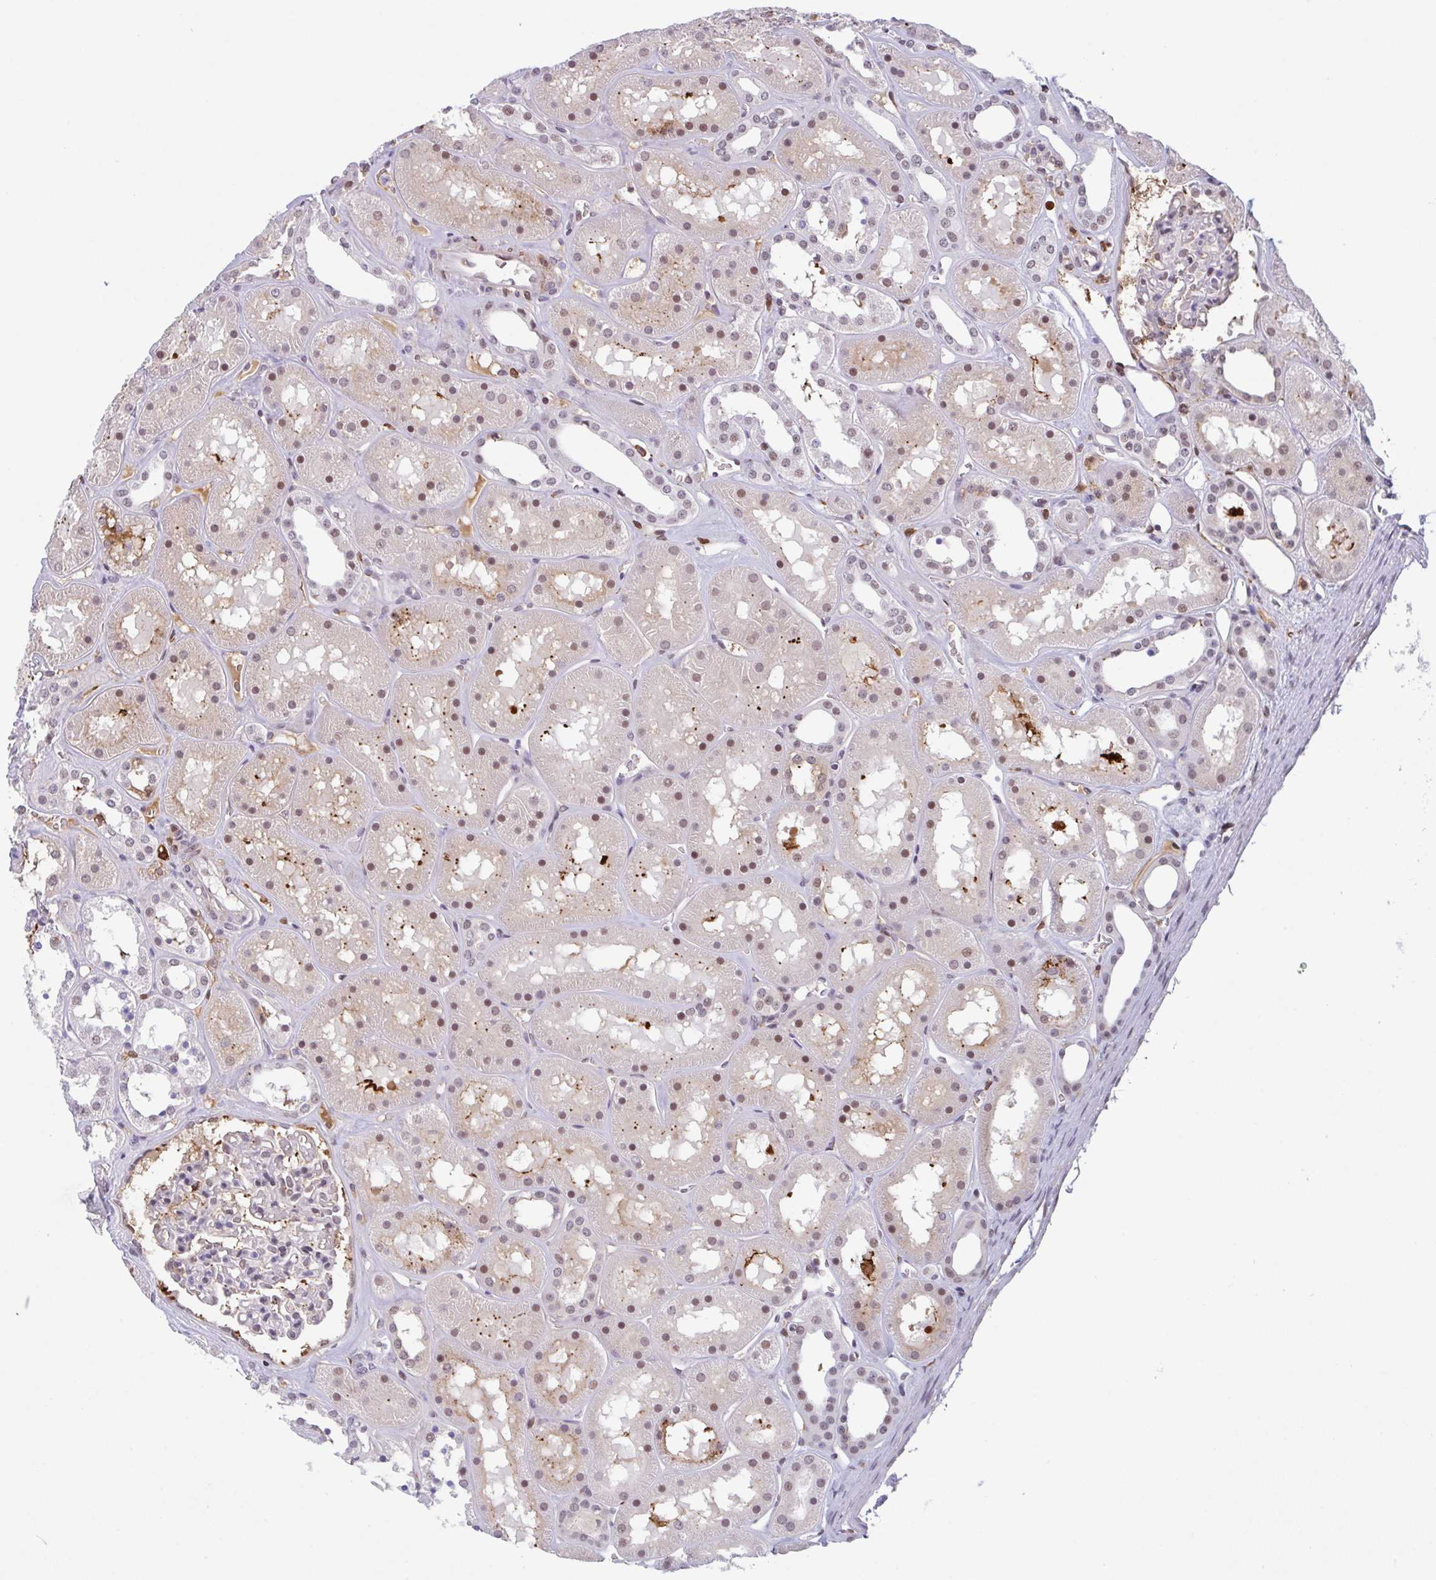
{"staining": {"intensity": "weak", "quantity": "25%-75%", "location": "nuclear"}, "tissue": "kidney", "cell_type": "Cells in glomeruli", "image_type": "normal", "snomed": [{"axis": "morphology", "description": "Normal tissue, NOS"}, {"axis": "topography", "description": "Kidney"}], "caption": "DAB (3,3'-diaminobenzidine) immunohistochemical staining of benign human kidney shows weak nuclear protein expression in approximately 25%-75% of cells in glomeruli. The protein of interest is shown in brown color, while the nuclei are stained blue.", "gene": "PLG", "patient": {"sex": "female", "age": 41}}